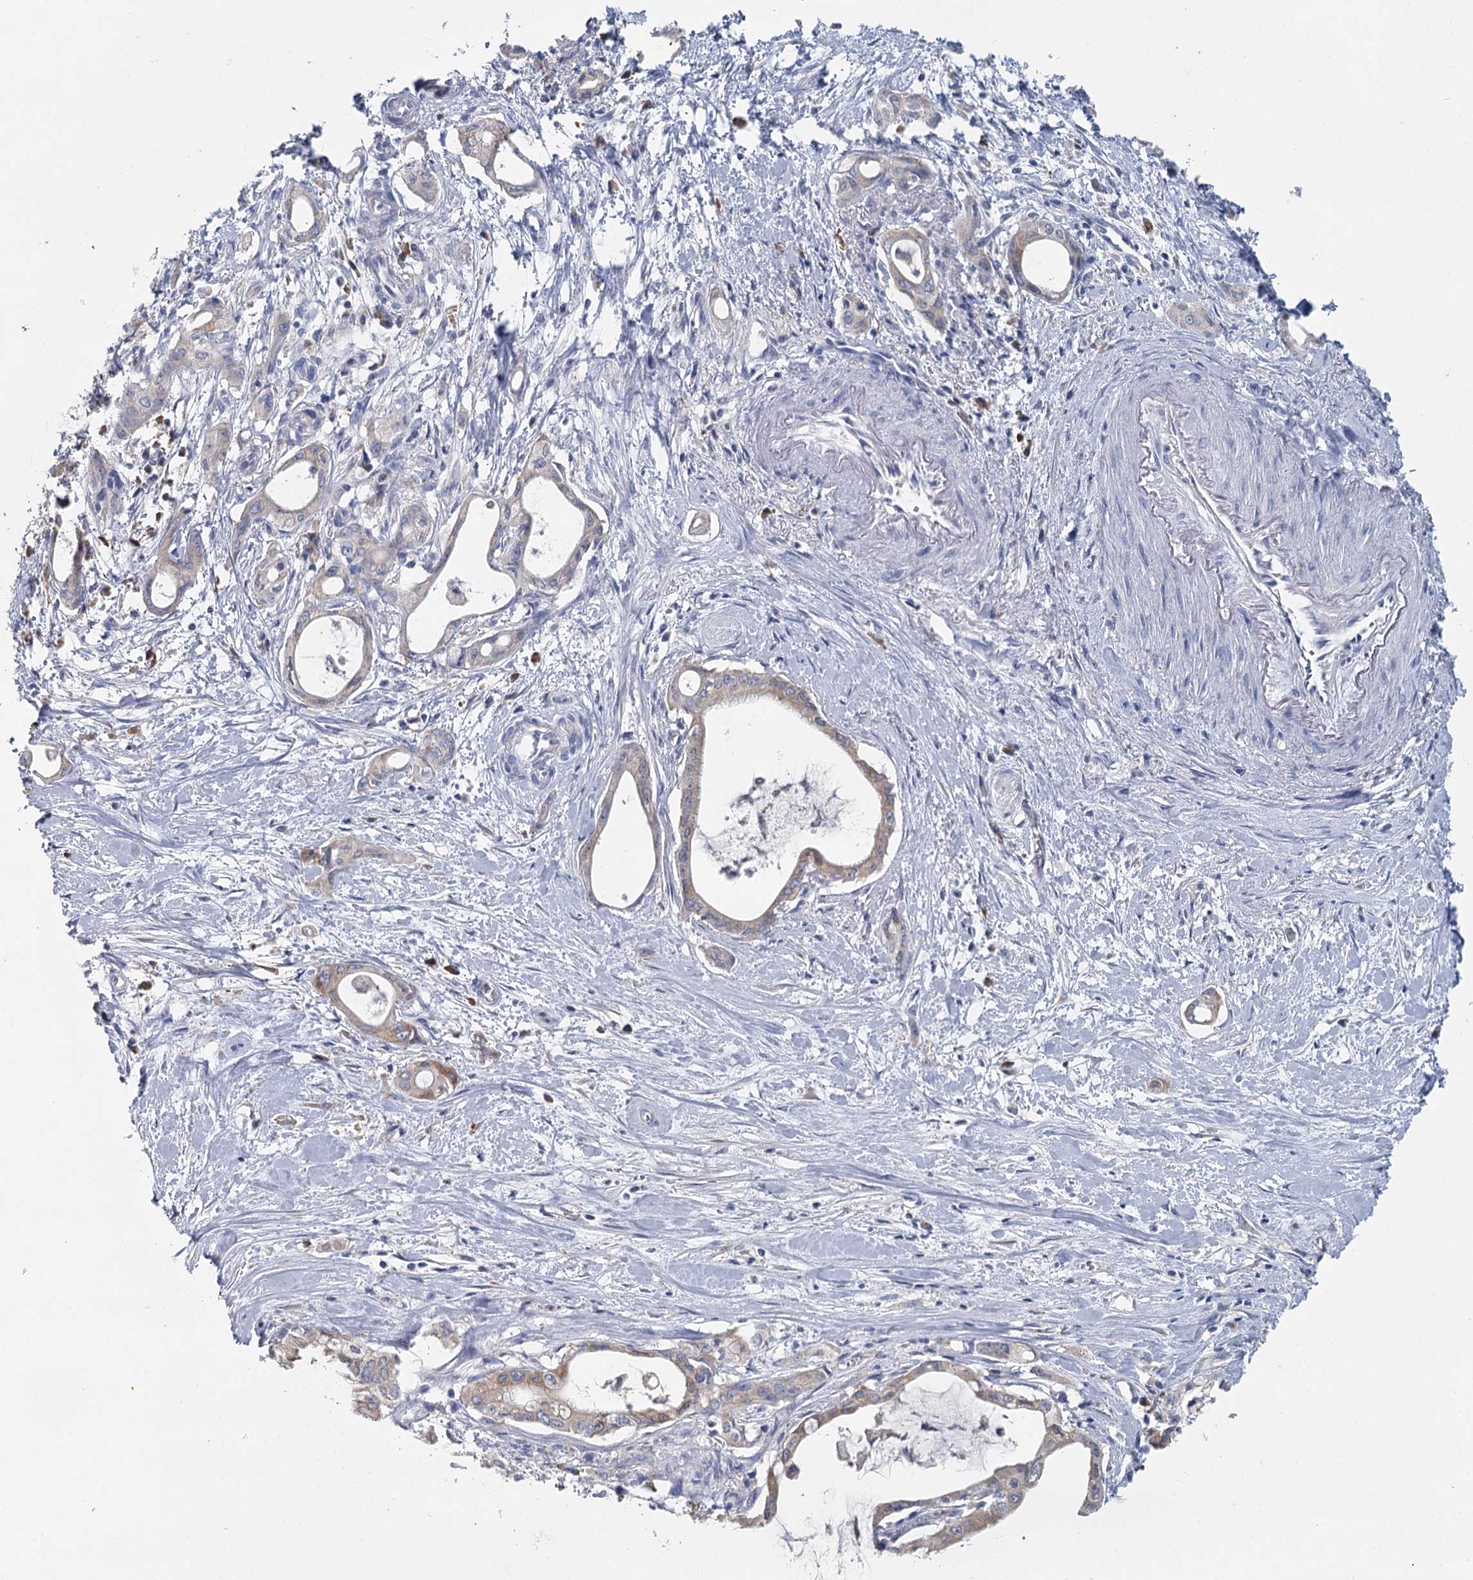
{"staining": {"intensity": "weak", "quantity": "25%-75%", "location": "cytoplasmic/membranous"}, "tissue": "pancreatic cancer", "cell_type": "Tumor cells", "image_type": "cancer", "snomed": [{"axis": "morphology", "description": "Adenocarcinoma, NOS"}, {"axis": "topography", "description": "Pancreas"}], "caption": "A low amount of weak cytoplasmic/membranous positivity is identified in approximately 25%-75% of tumor cells in pancreatic cancer (adenocarcinoma) tissue. (DAB IHC, brown staining for protein, blue staining for nuclei).", "gene": "ANKRD16", "patient": {"sex": "male", "age": 72}}